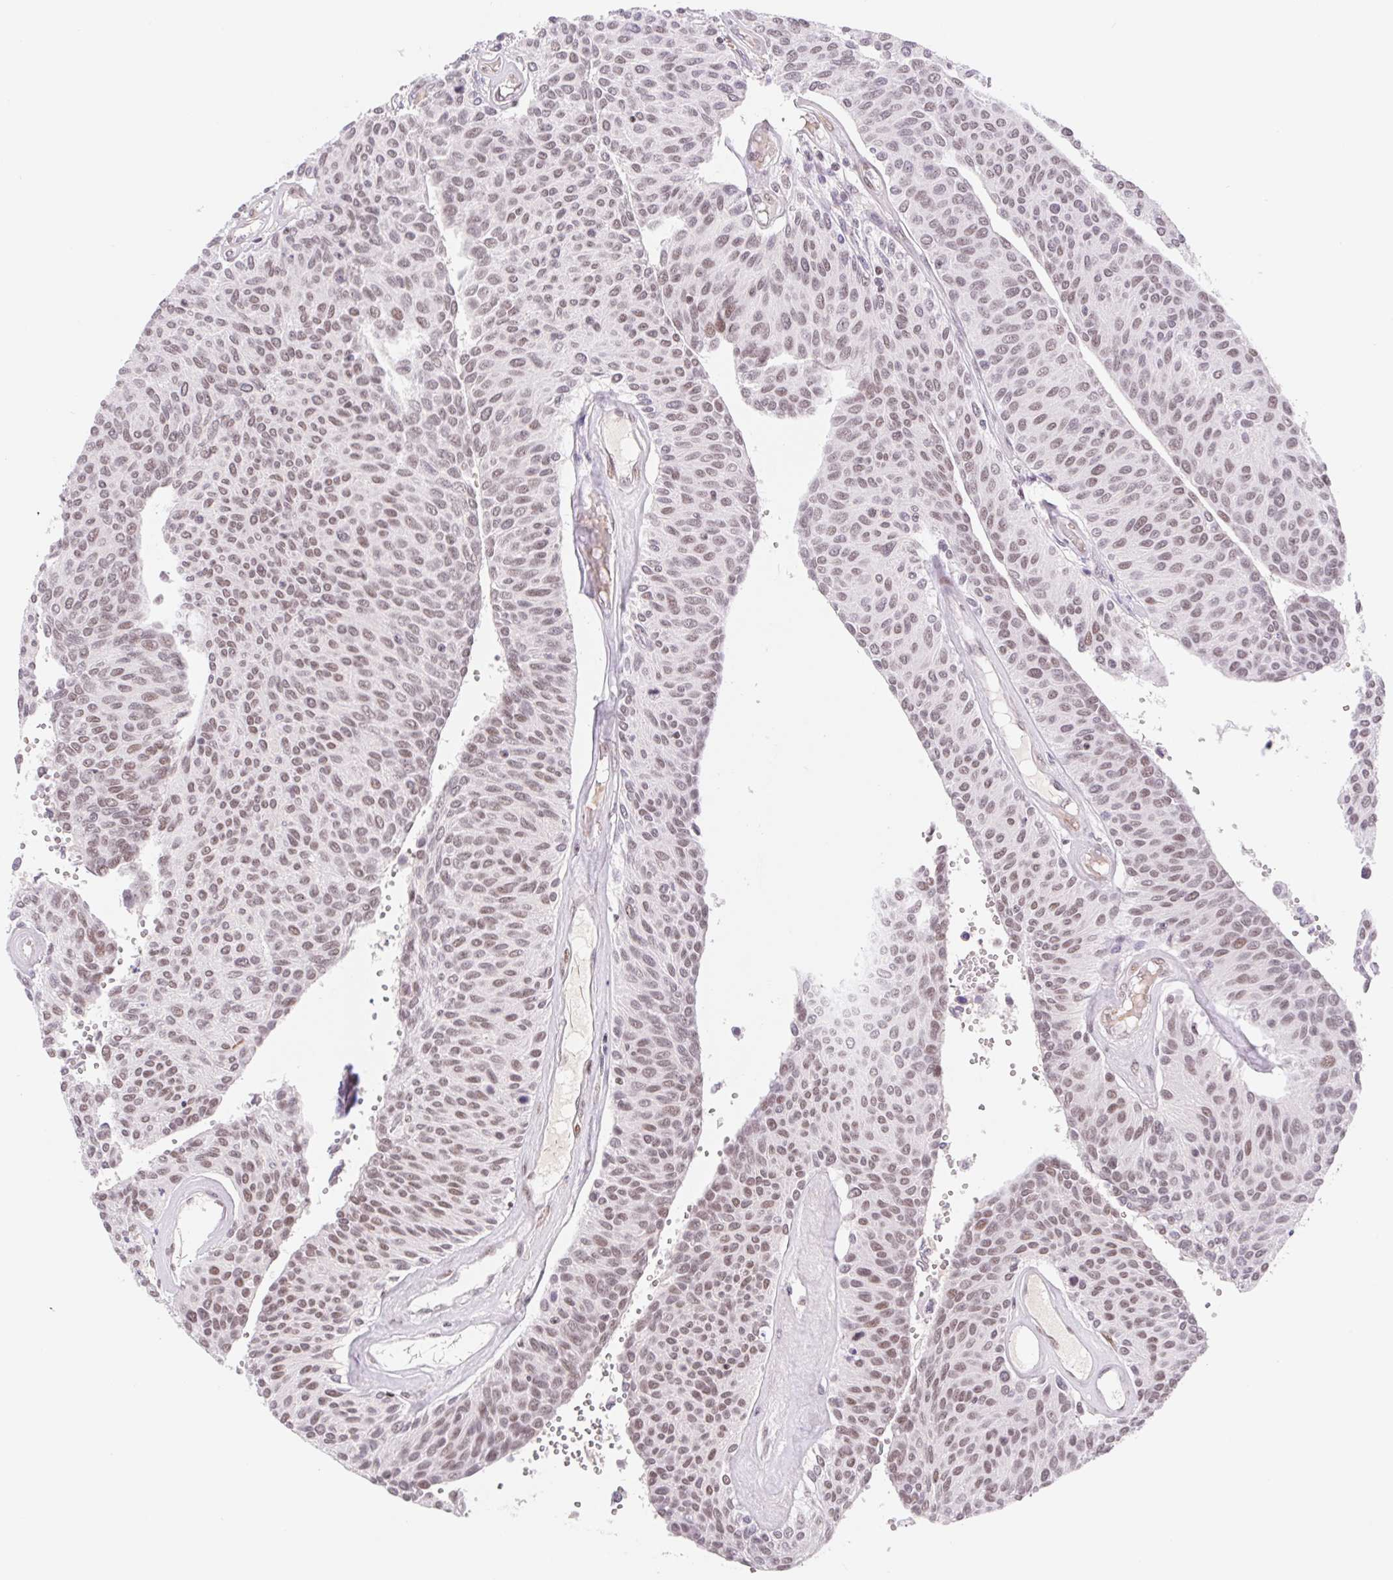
{"staining": {"intensity": "weak", "quantity": ">75%", "location": "nuclear"}, "tissue": "urothelial cancer", "cell_type": "Tumor cells", "image_type": "cancer", "snomed": [{"axis": "morphology", "description": "Urothelial carcinoma, NOS"}, {"axis": "topography", "description": "Urinary bladder"}], "caption": "Brown immunohistochemical staining in transitional cell carcinoma reveals weak nuclear staining in about >75% of tumor cells. (brown staining indicates protein expression, while blue staining denotes nuclei).", "gene": "TRERF1", "patient": {"sex": "male", "age": 55}}